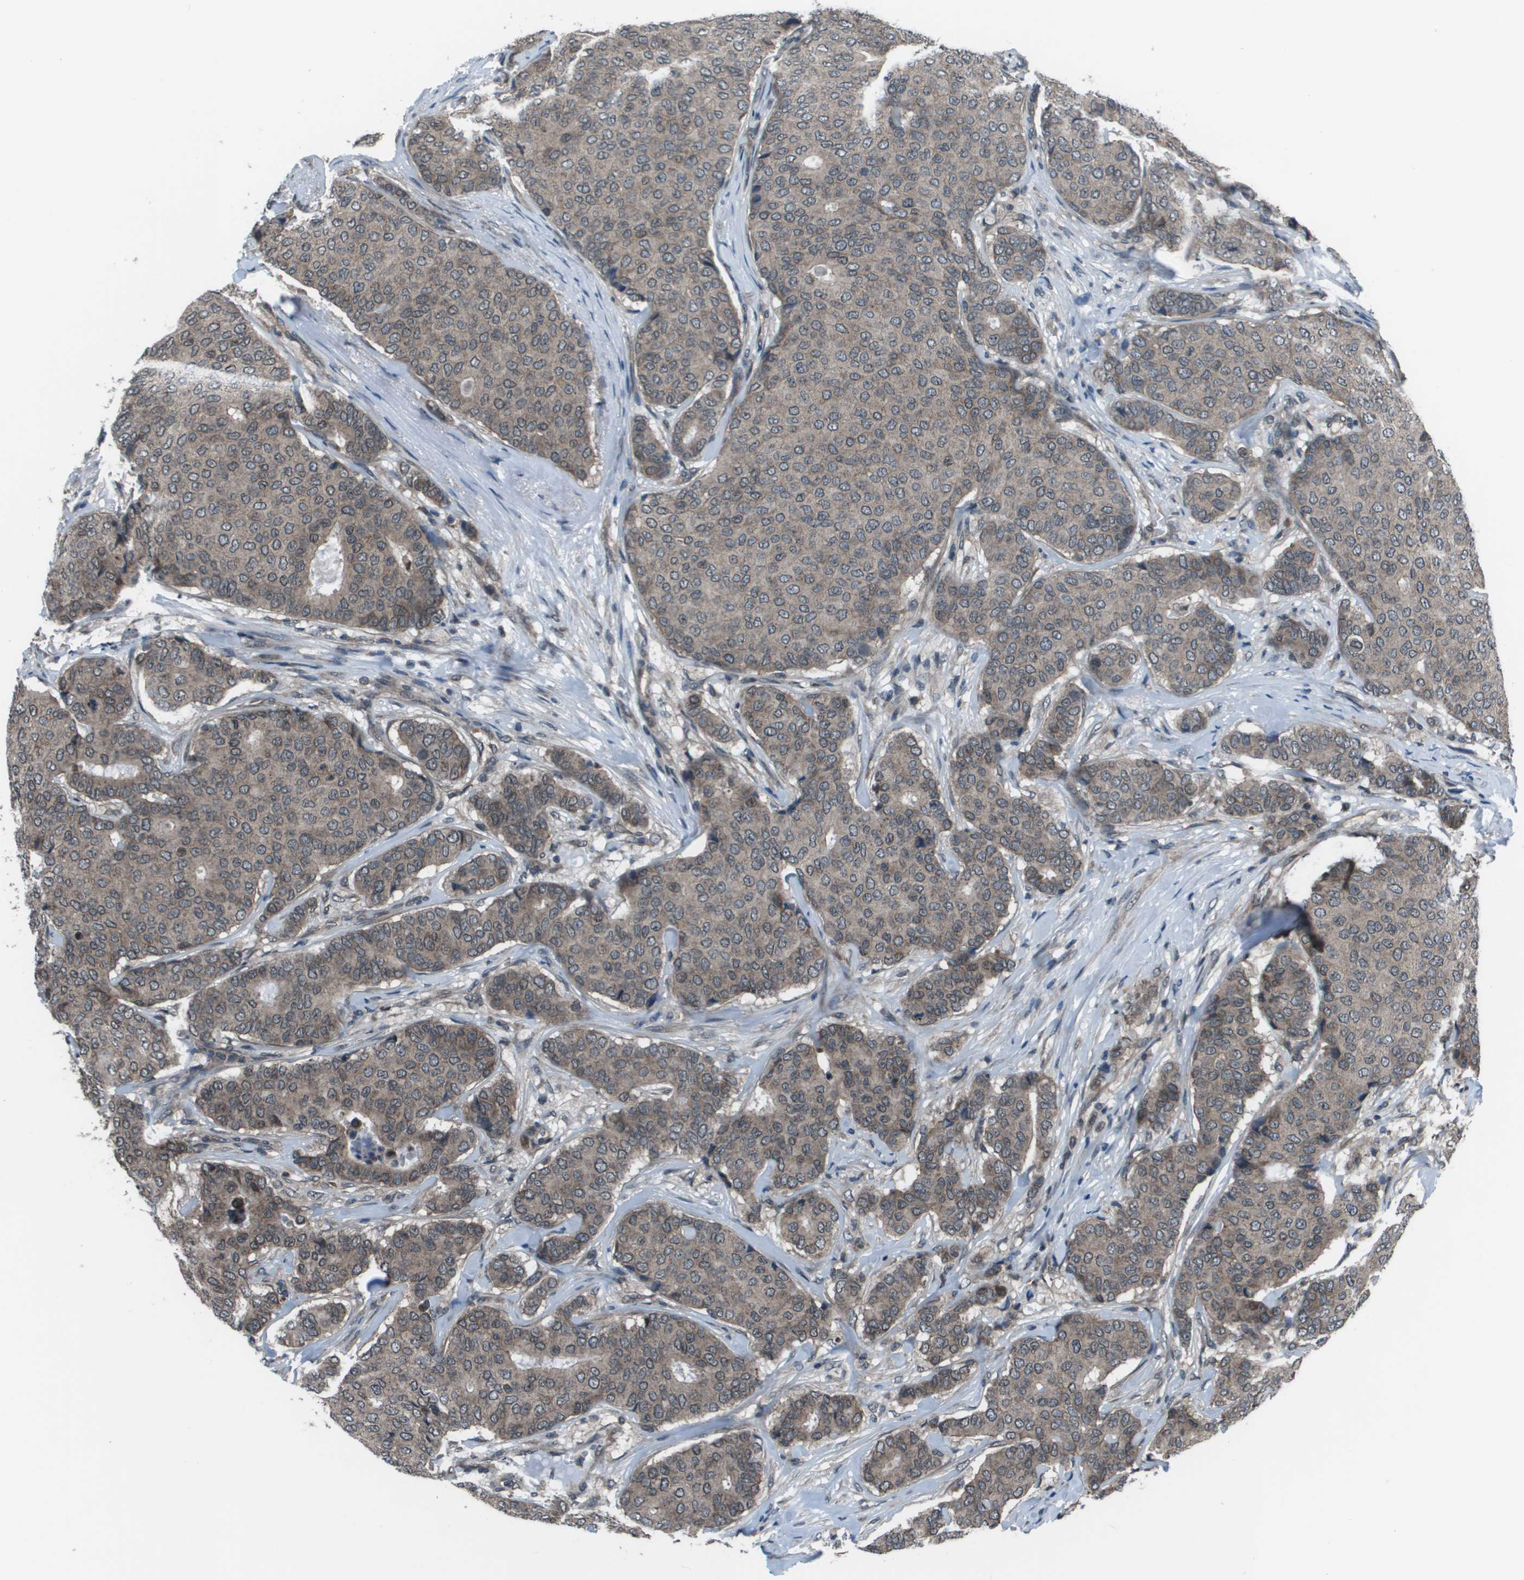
{"staining": {"intensity": "moderate", "quantity": ">75%", "location": "cytoplasmic/membranous"}, "tissue": "breast cancer", "cell_type": "Tumor cells", "image_type": "cancer", "snomed": [{"axis": "morphology", "description": "Duct carcinoma"}, {"axis": "topography", "description": "Breast"}], "caption": "Tumor cells show medium levels of moderate cytoplasmic/membranous positivity in about >75% of cells in human breast cancer.", "gene": "PPFIA1", "patient": {"sex": "female", "age": 75}}